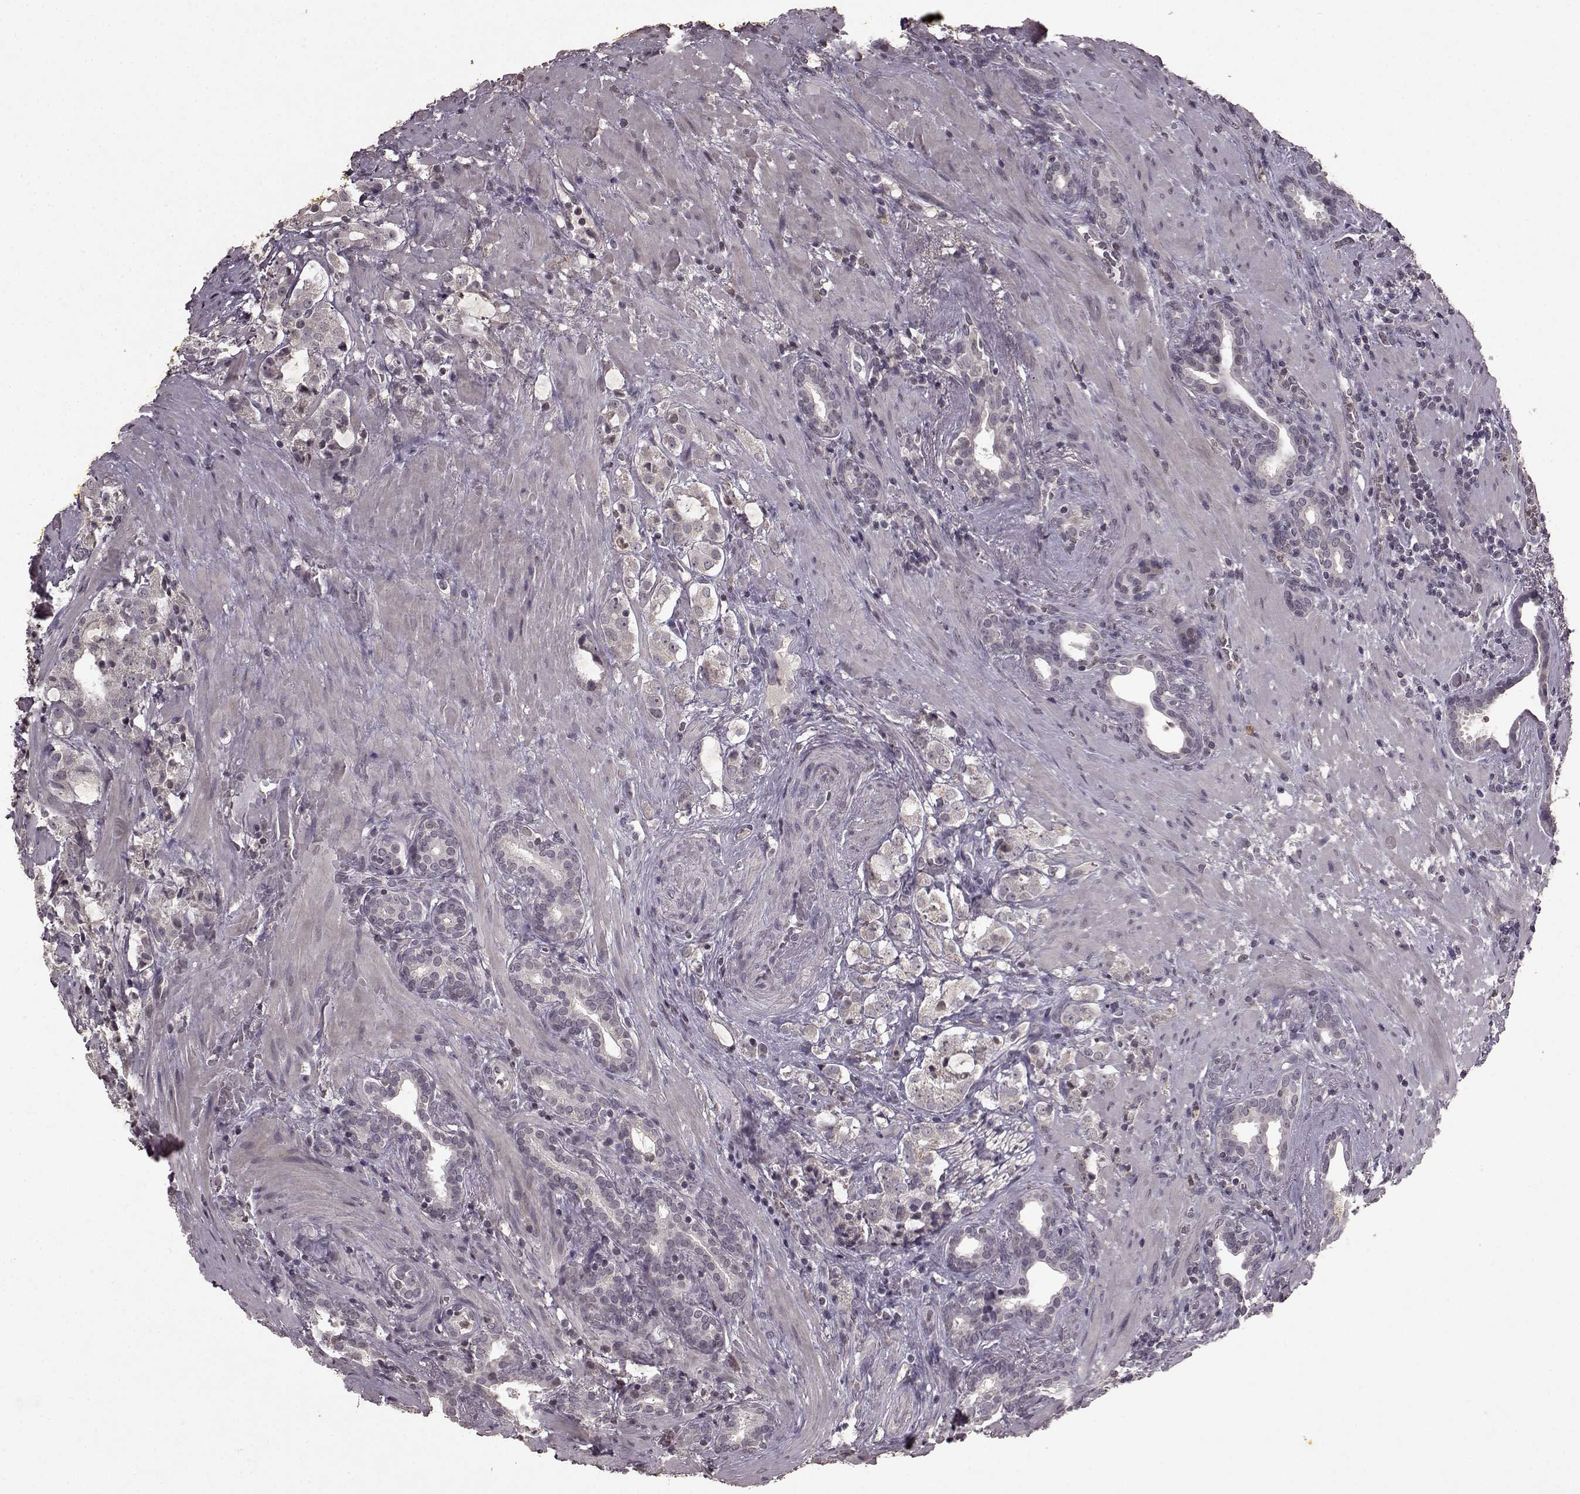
{"staining": {"intensity": "negative", "quantity": "none", "location": "none"}, "tissue": "prostate cancer", "cell_type": "Tumor cells", "image_type": "cancer", "snomed": [{"axis": "morphology", "description": "Adenocarcinoma, NOS"}, {"axis": "topography", "description": "Prostate"}], "caption": "The IHC image has no significant expression in tumor cells of prostate cancer (adenocarcinoma) tissue.", "gene": "LHB", "patient": {"sex": "male", "age": 66}}